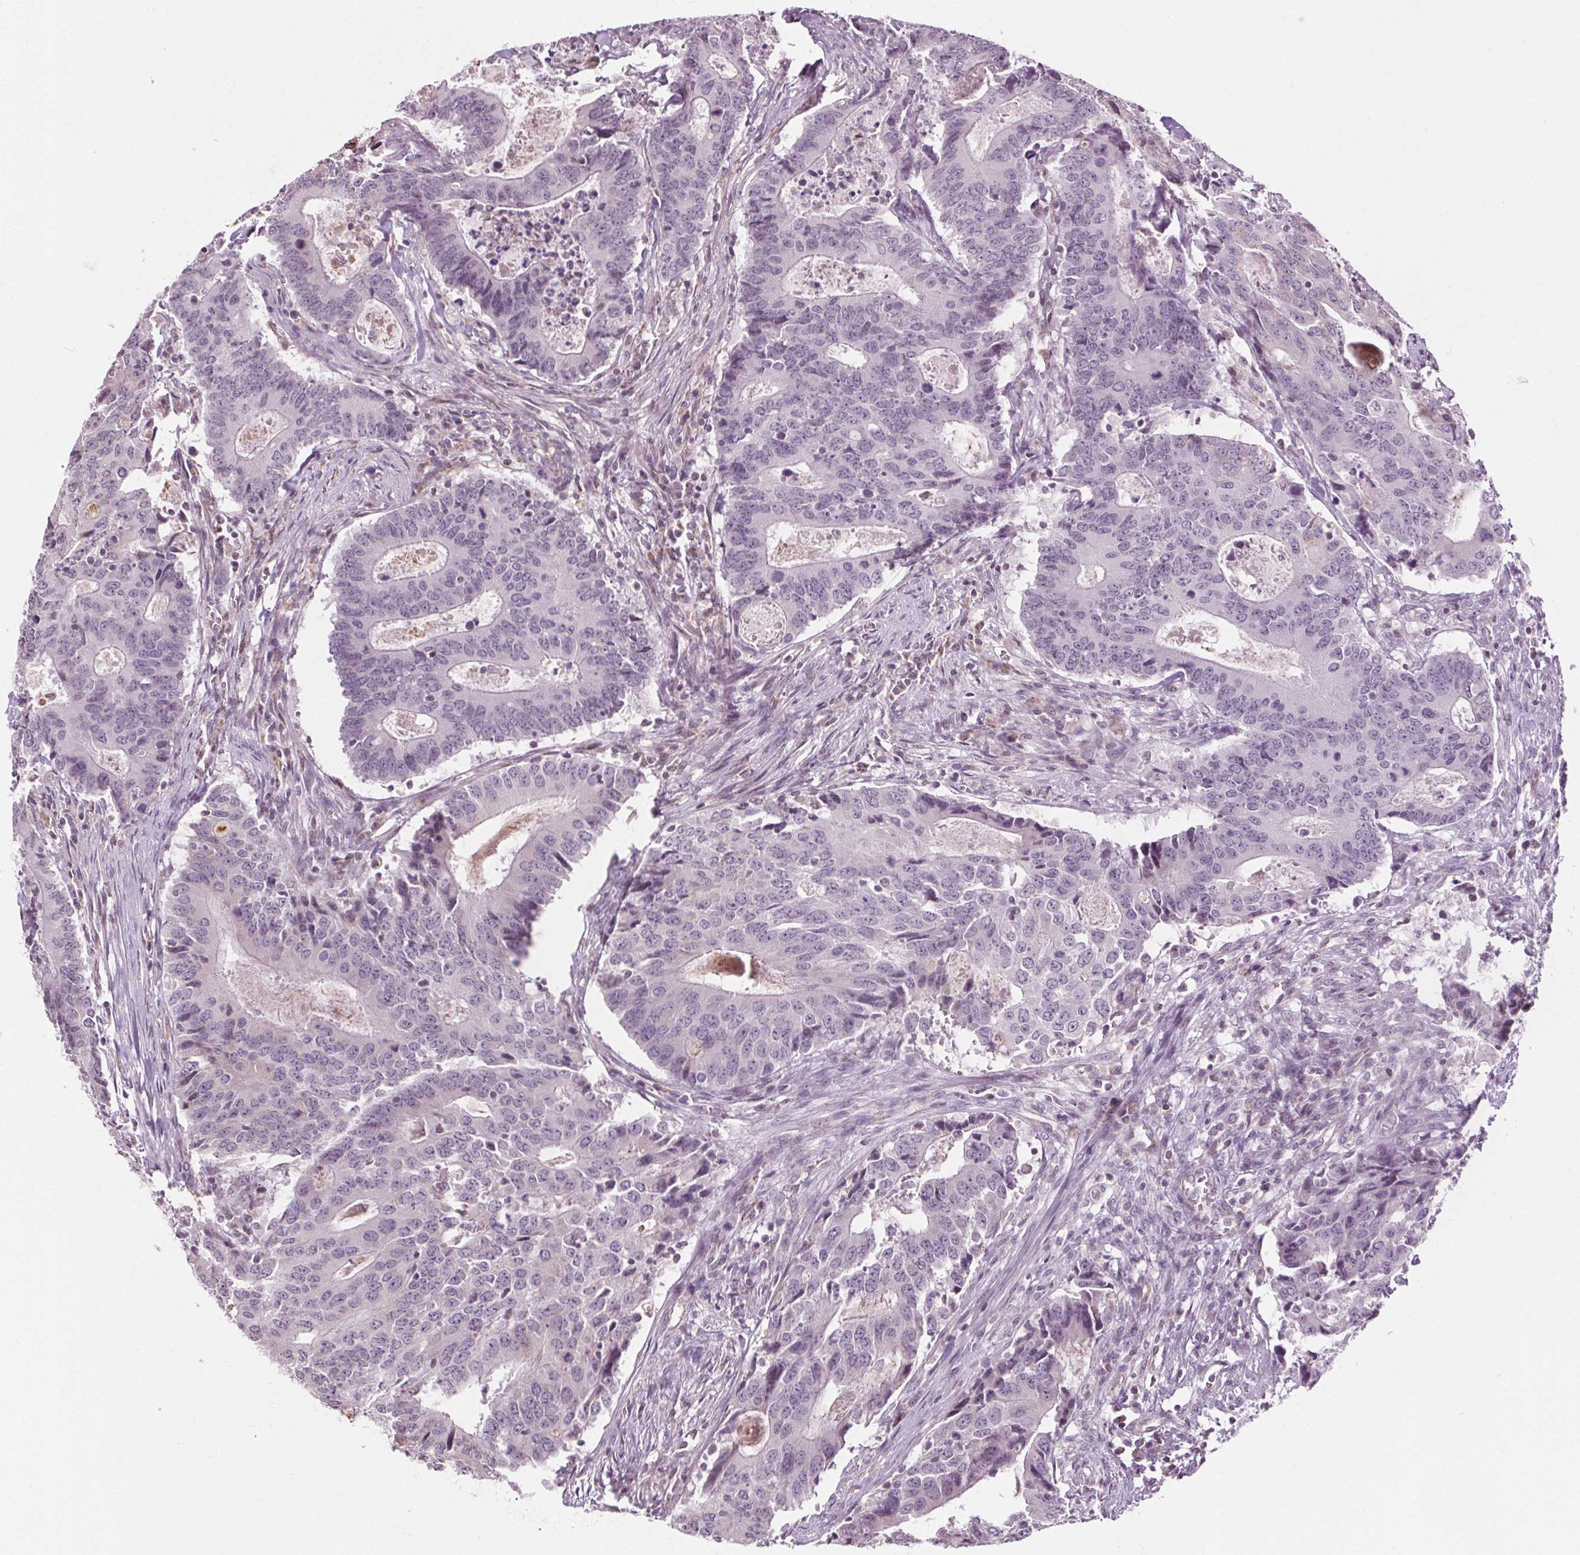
{"staining": {"intensity": "moderate", "quantity": "<25%", "location": "cytoplasmic/membranous"}, "tissue": "colorectal cancer", "cell_type": "Tumor cells", "image_type": "cancer", "snomed": [{"axis": "morphology", "description": "Adenocarcinoma, NOS"}, {"axis": "topography", "description": "Colon"}], "caption": "Immunohistochemical staining of human colorectal cancer (adenocarcinoma) reveals low levels of moderate cytoplasmic/membranous positivity in approximately <25% of tumor cells.", "gene": "LFNG", "patient": {"sex": "male", "age": 67}}